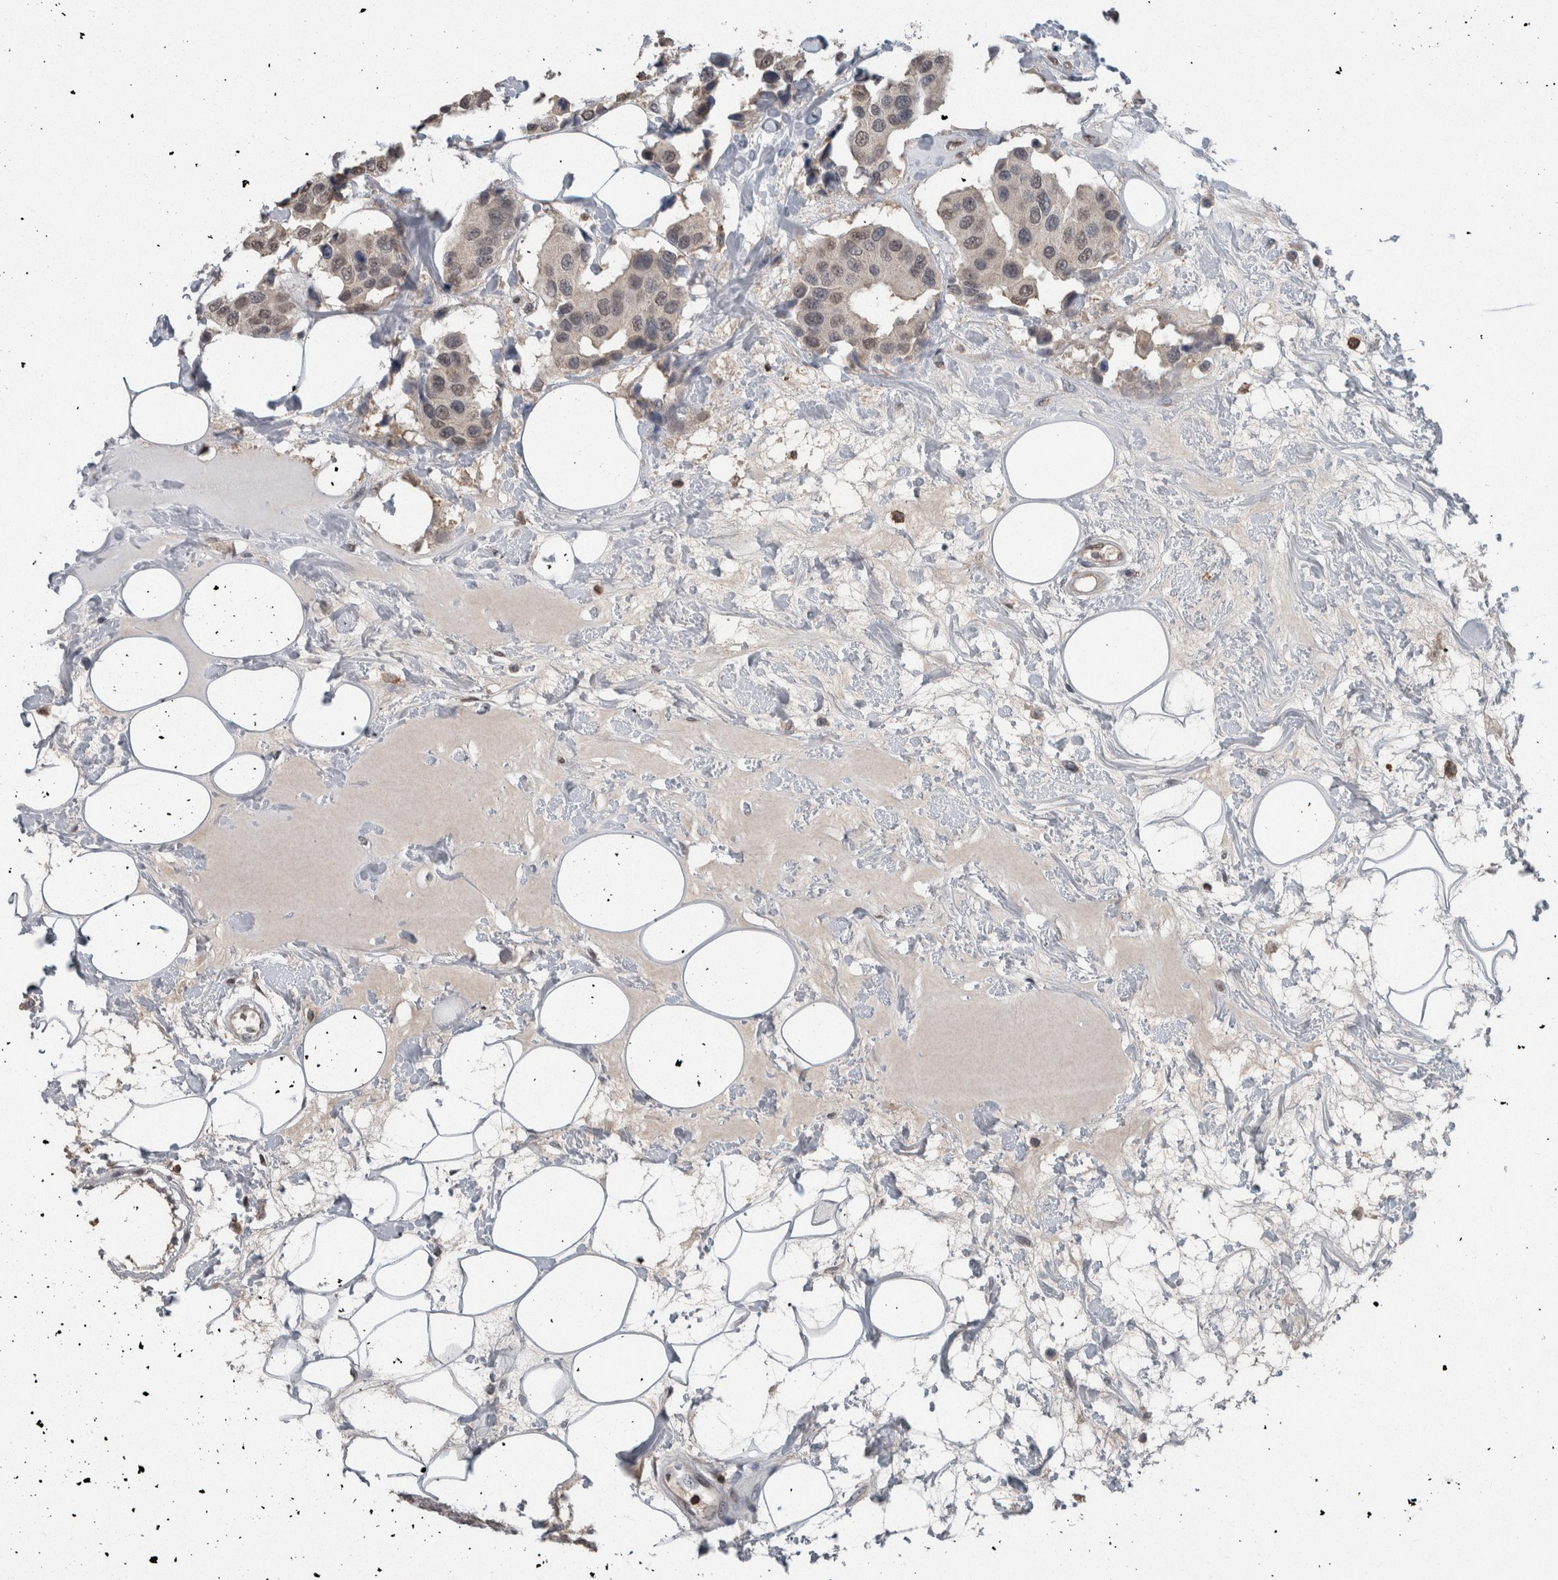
{"staining": {"intensity": "weak", "quantity": "<25%", "location": "nuclear"}, "tissue": "breast cancer", "cell_type": "Tumor cells", "image_type": "cancer", "snomed": [{"axis": "morphology", "description": "Normal tissue, NOS"}, {"axis": "morphology", "description": "Duct carcinoma"}, {"axis": "topography", "description": "Breast"}], "caption": "Tumor cells show no significant protein expression in intraductal carcinoma (breast). (DAB (3,3'-diaminobenzidine) IHC visualized using brightfield microscopy, high magnification).", "gene": "MAFF", "patient": {"sex": "female", "age": 39}}